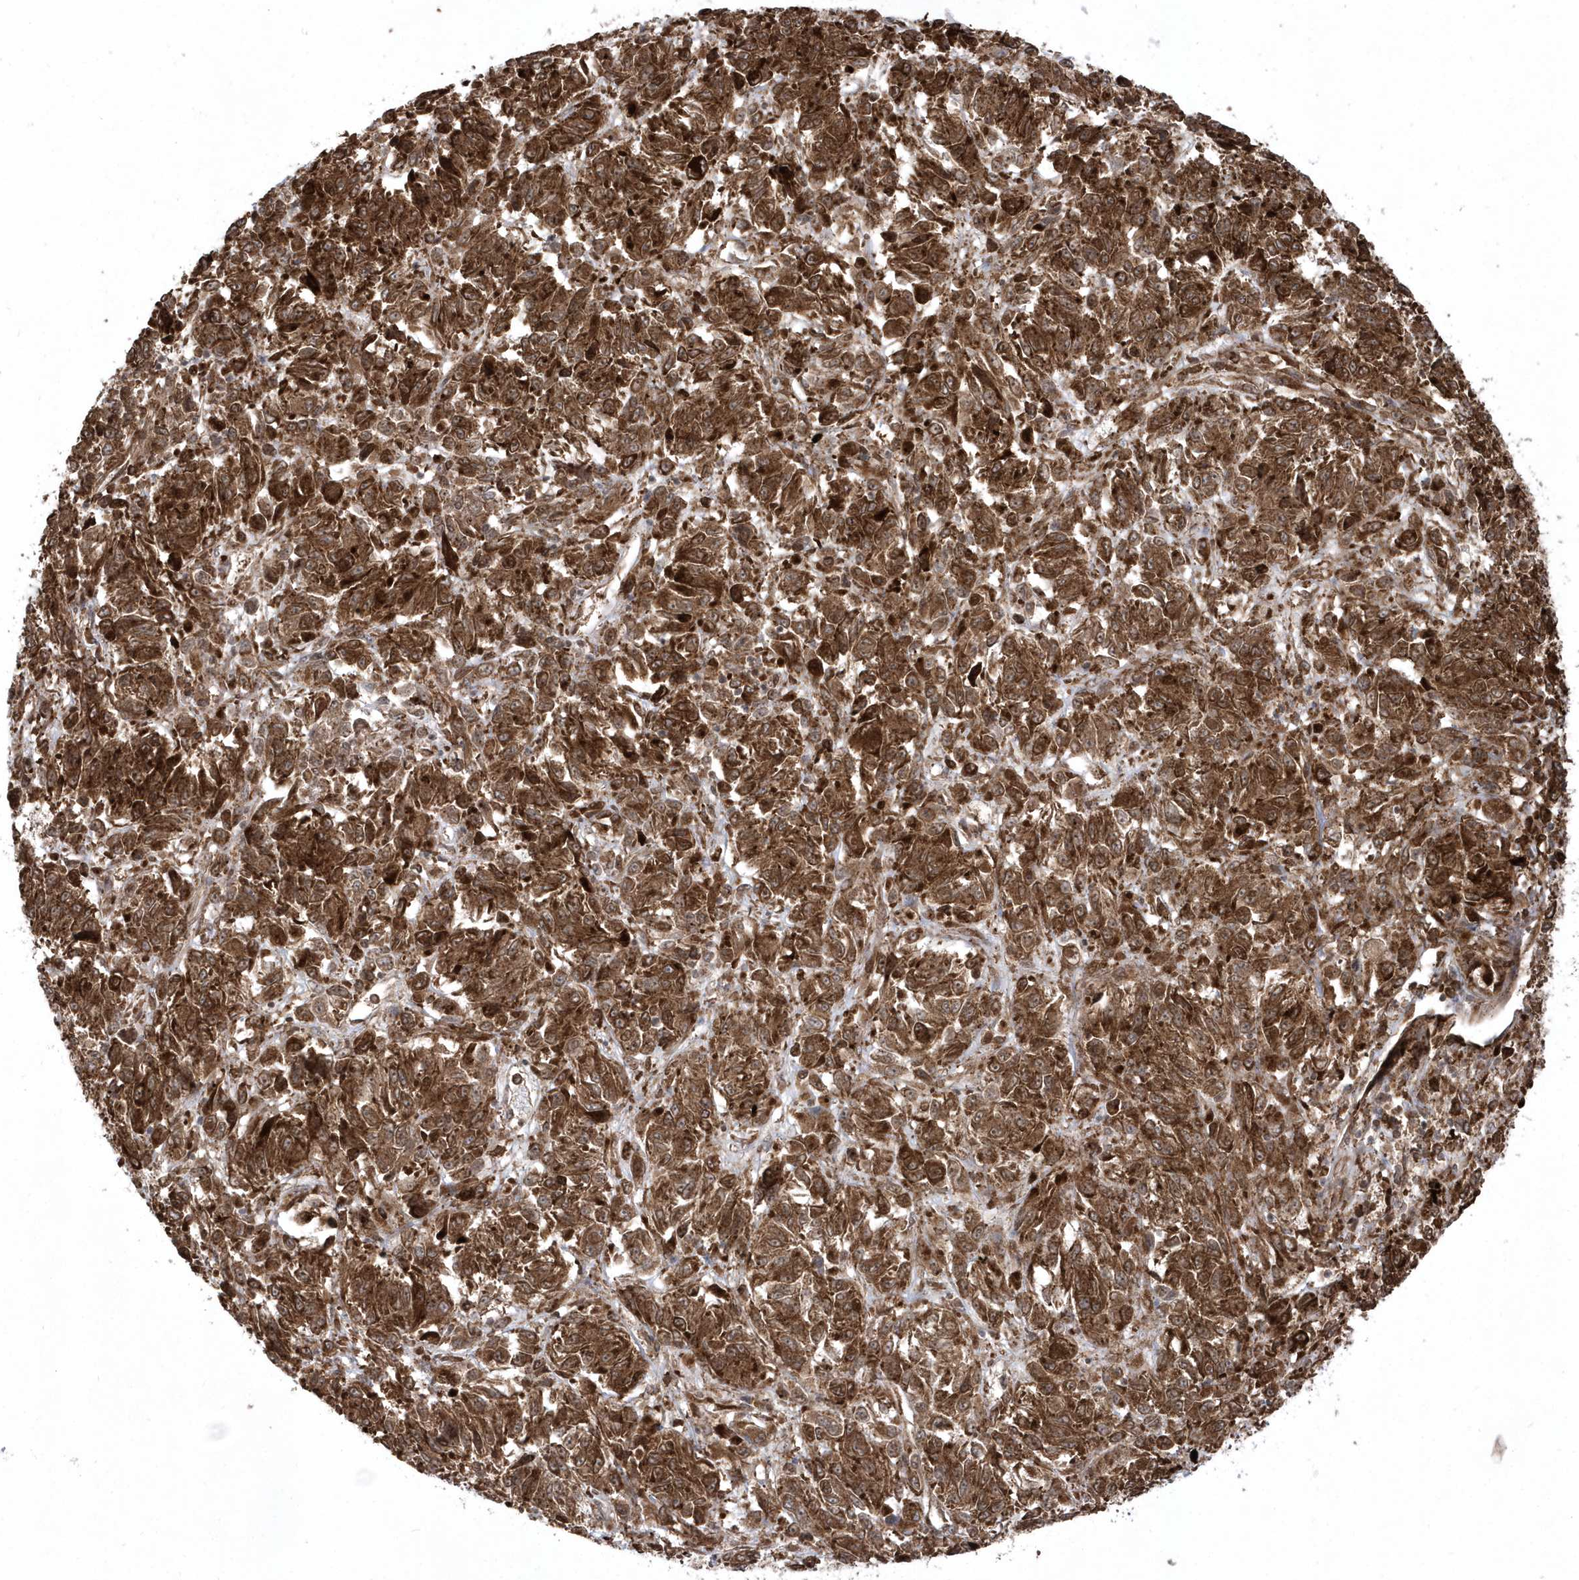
{"staining": {"intensity": "strong", "quantity": ">75%", "location": "cytoplasmic/membranous,nuclear"}, "tissue": "melanoma", "cell_type": "Tumor cells", "image_type": "cancer", "snomed": [{"axis": "morphology", "description": "Malignant melanoma, Metastatic site"}, {"axis": "topography", "description": "Lung"}], "caption": "Strong cytoplasmic/membranous and nuclear positivity for a protein is seen in approximately >75% of tumor cells of malignant melanoma (metastatic site) using immunohistochemistry (IHC).", "gene": "EPC2", "patient": {"sex": "male", "age": 64}}